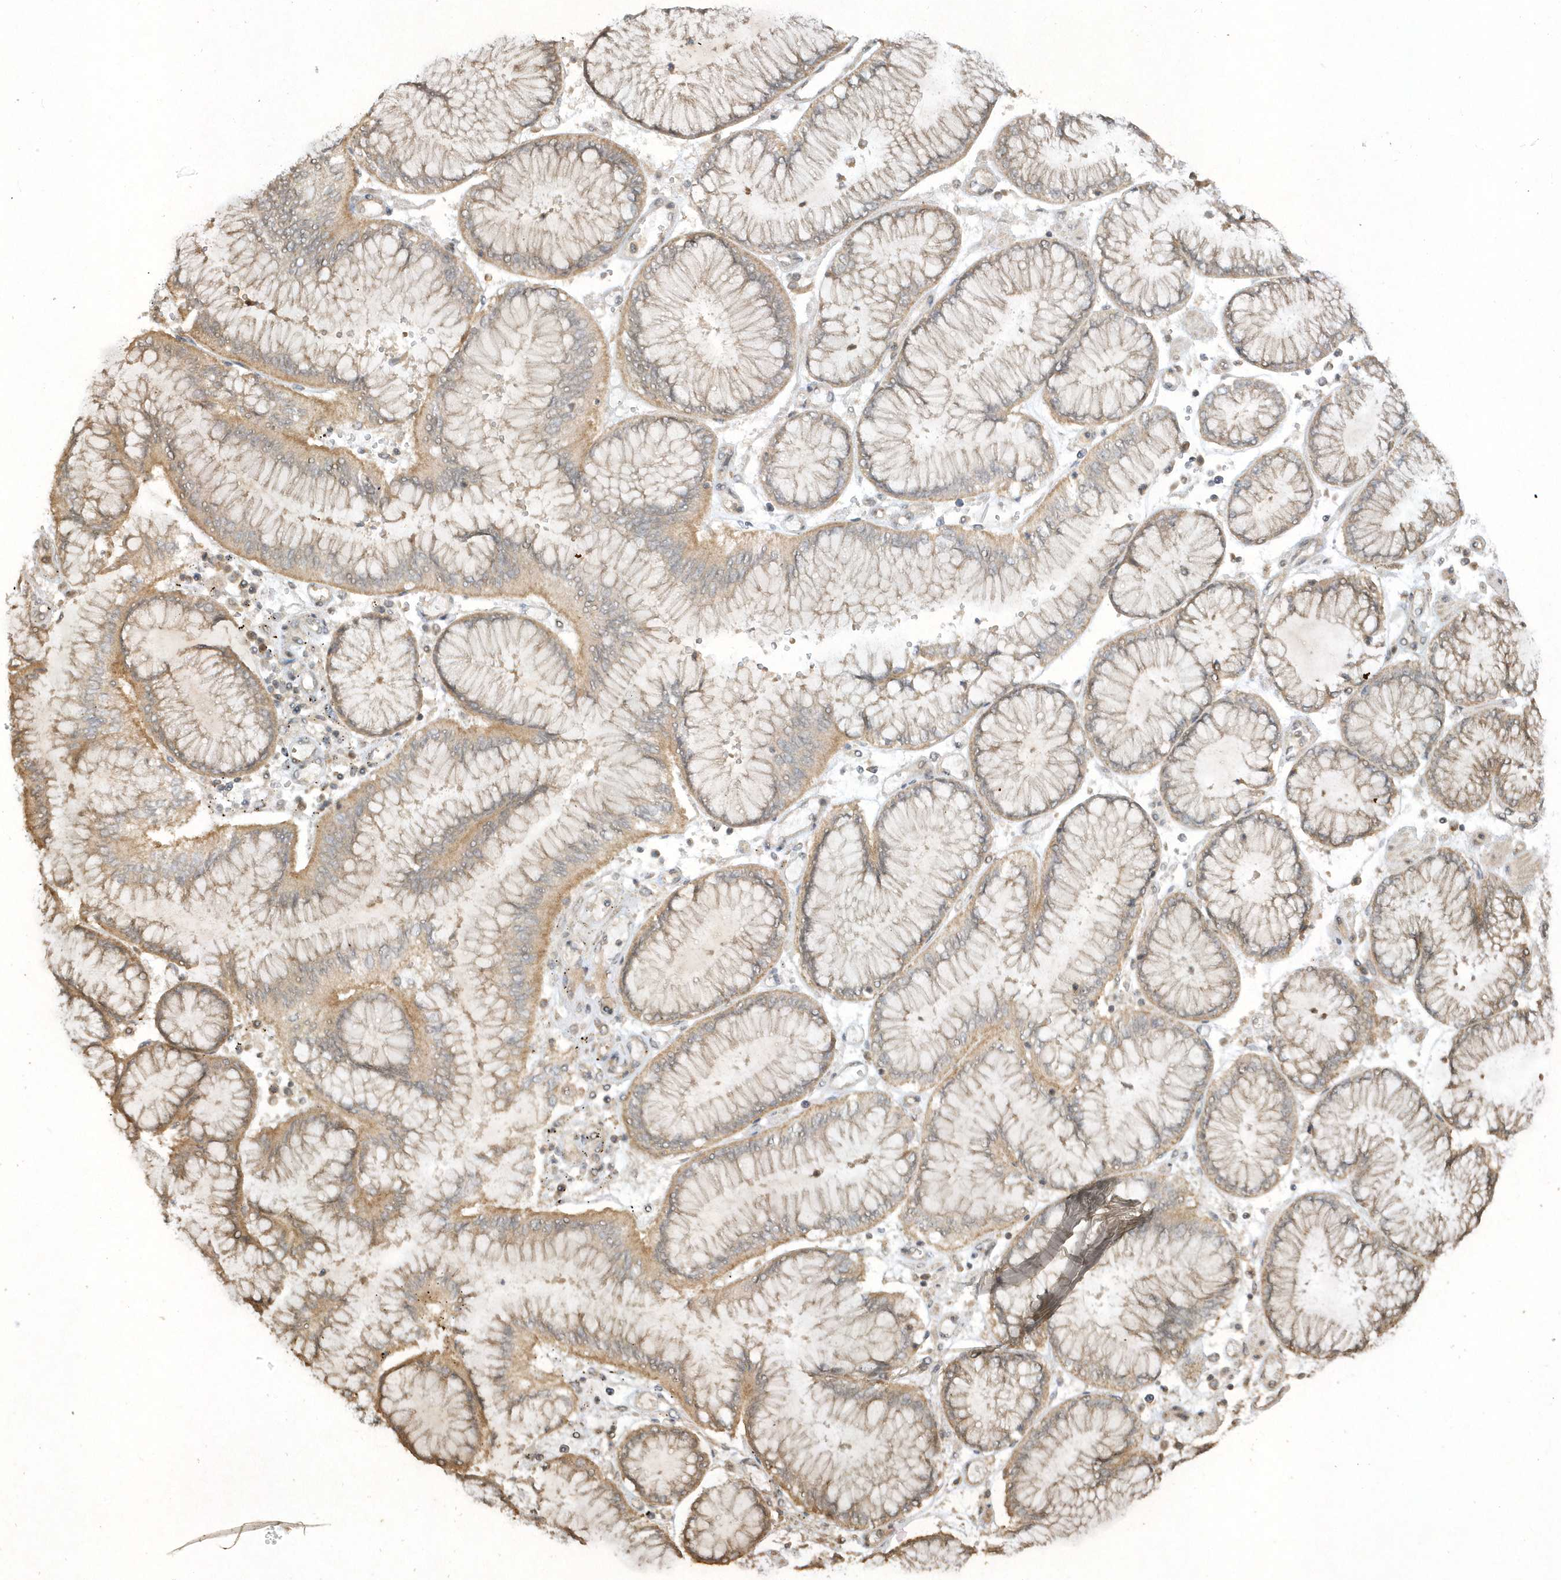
{"staining": {"intensity": "negative", "quantity": "none", "location": "none"}, "tissue": "stomach cancer", "cell_type": "Tumor cells", "image_type": "cancer", "snomed": [{"axis": "morphology", "description": "Adenocarcinoma, NOS"}, {"axis": "topography", "description": "Stomach"}], "caption": "High power microscopy image of an immunohistochemistry (IHC) image of stomach cancer (adenocarcinoma), revealing no significant staining in tumor cells.", "gene": "ZNF213", "patient": {"sex": "male", "age": 76}}